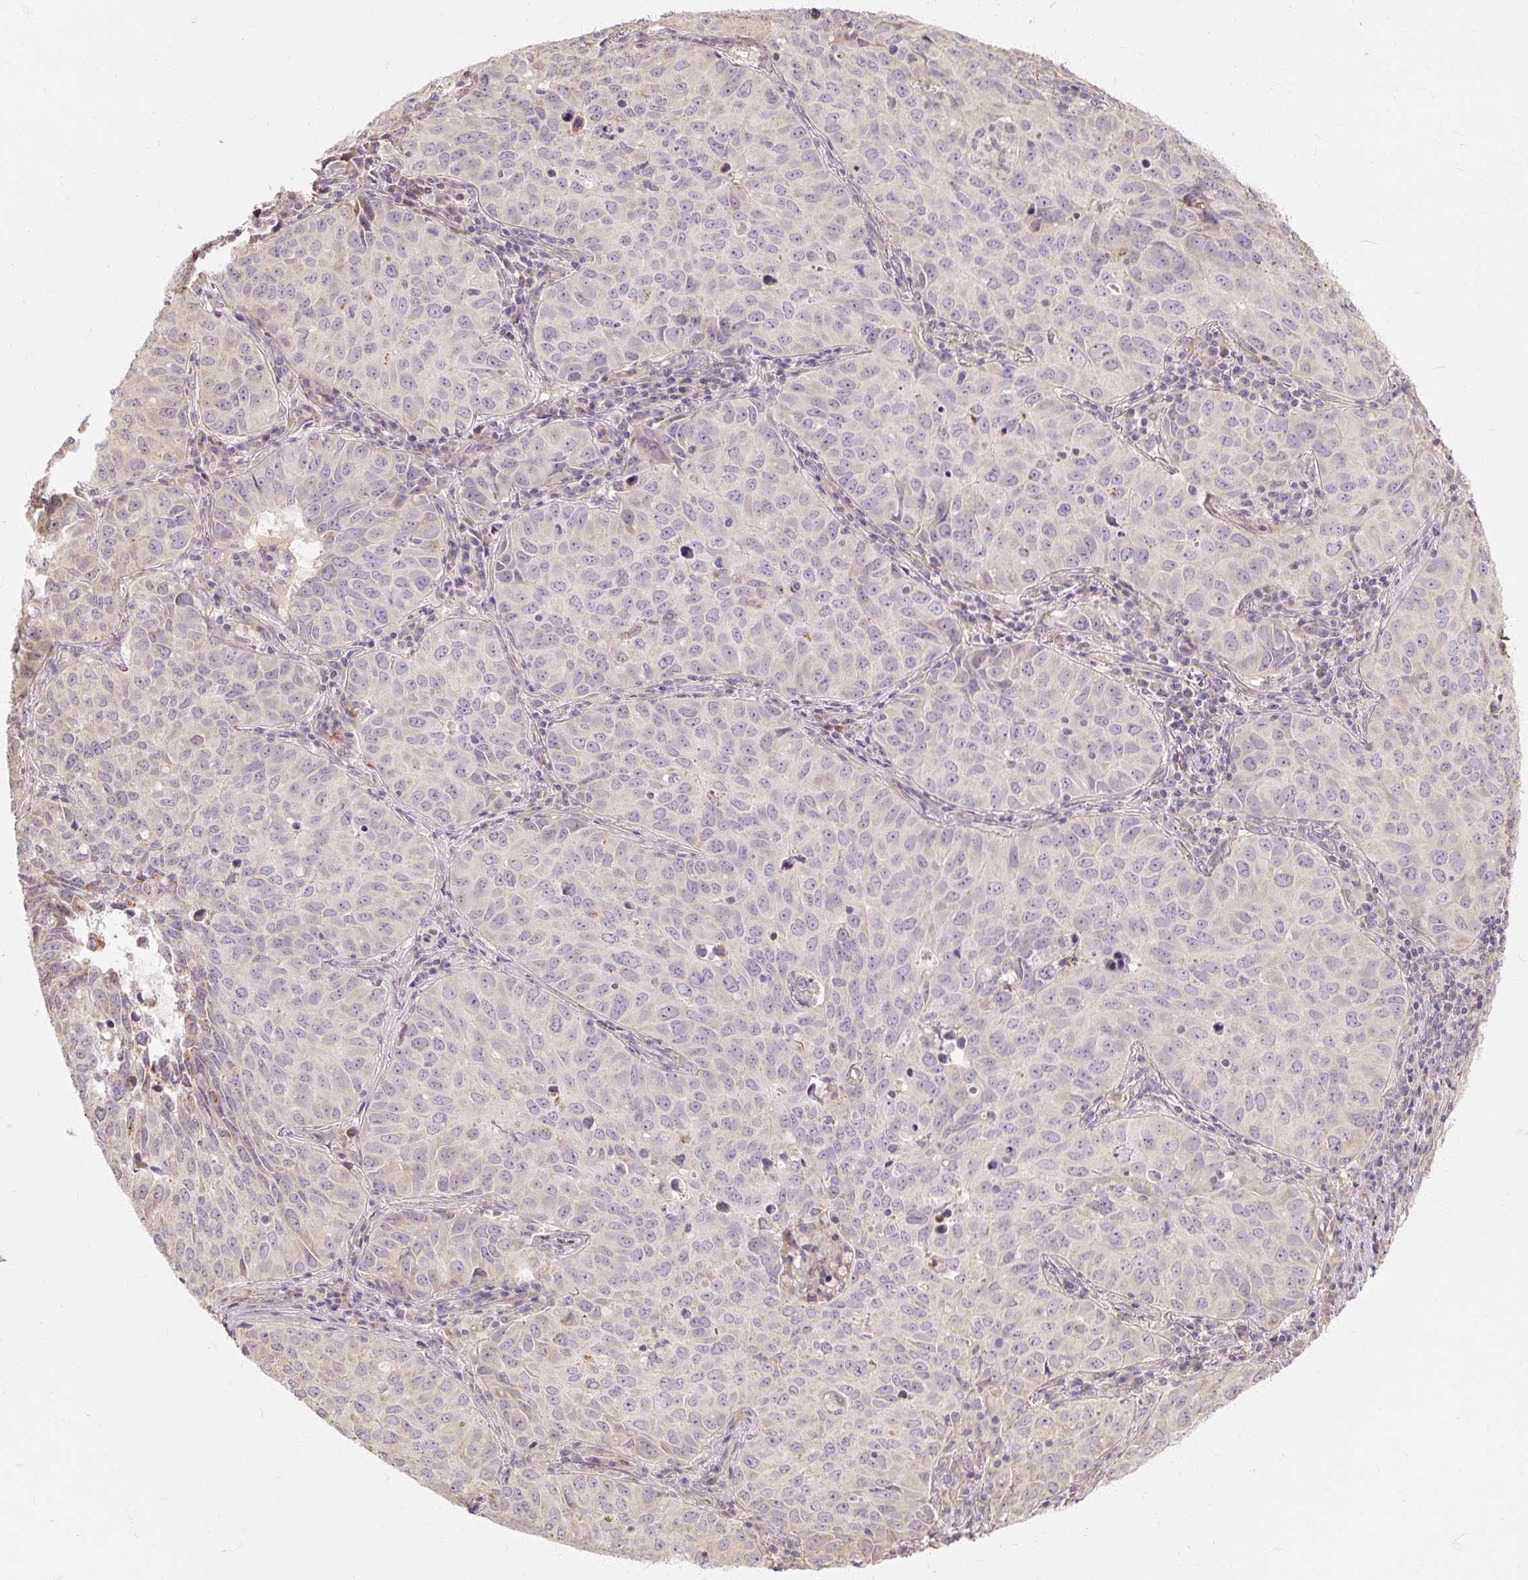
{"staining": {"intensity": "negative", "quantity": "none", "location": "none"}, "tissue": "lung cancer", "cell_type": "Tumor cells", "image_type": "cancer", "snomed": [{"axis": "morphology", "description": "Adenocarcinoma, NOS"}, {"axis": "topography", "description": "Lung"}], "caption": "Lung adenocarcinoma was stained to show a protein in brown. There is no significant expression in tumor cells.", "gene": "RB1CC1", "patient": {"sex": "female", "age": 50}}